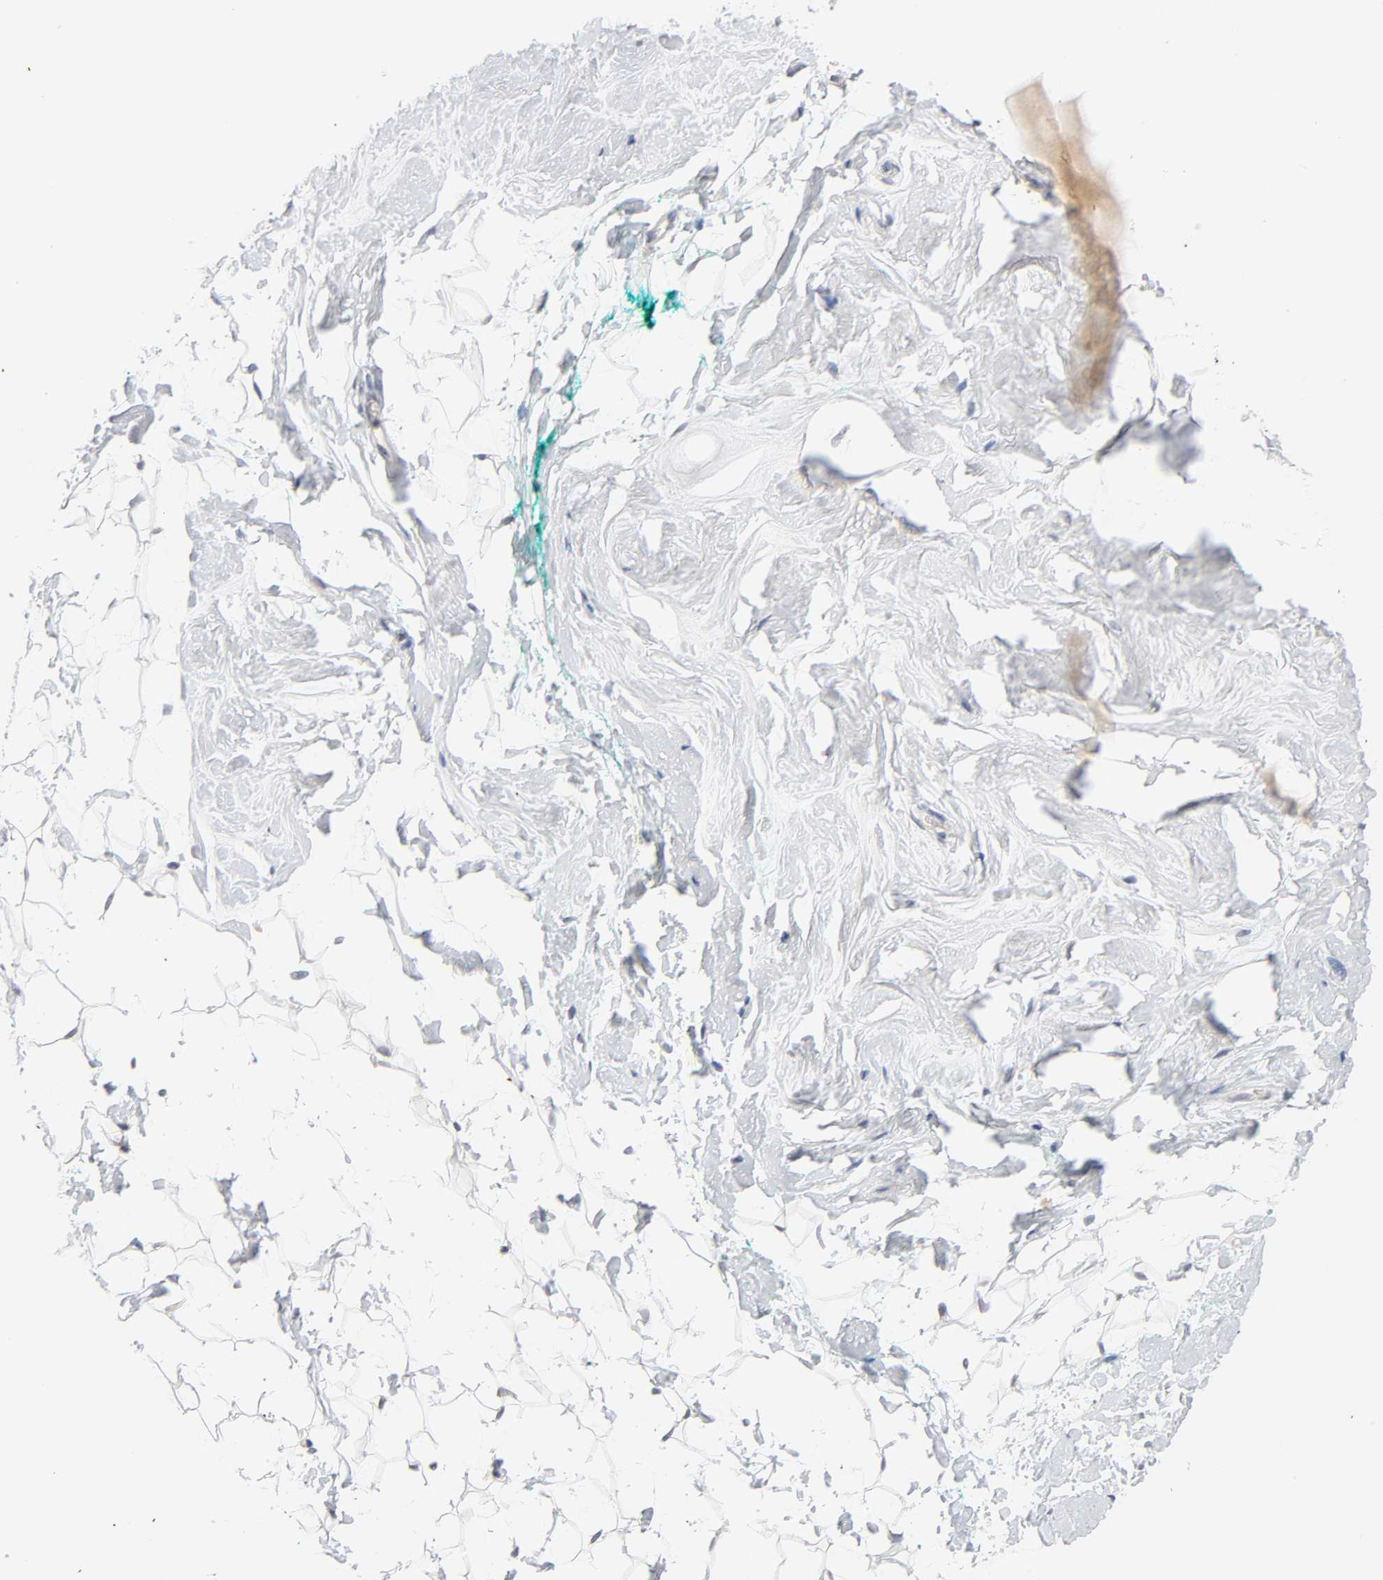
{"staining": {"intensity": "negative", "quantity": "none", "location": "none"}, "tissue": "breast", "cell_type": "Adipocytes", "image_type": "normal", "snomed": [{"axis": "morphology", "description": "Normal tissue, NOS"}, {"axis": "topography", "description": "Breast"}], "caption": "Photomicrograph shows no significant protein expression in adipocytes of unremarkable breast. (DAB (3,3'-diaminobenzidine) immunohistochemistry visualized using brightfield microscopy, high magnification).", "gene": "CXADR", "patient": {"sex": "female", "age": 52}}